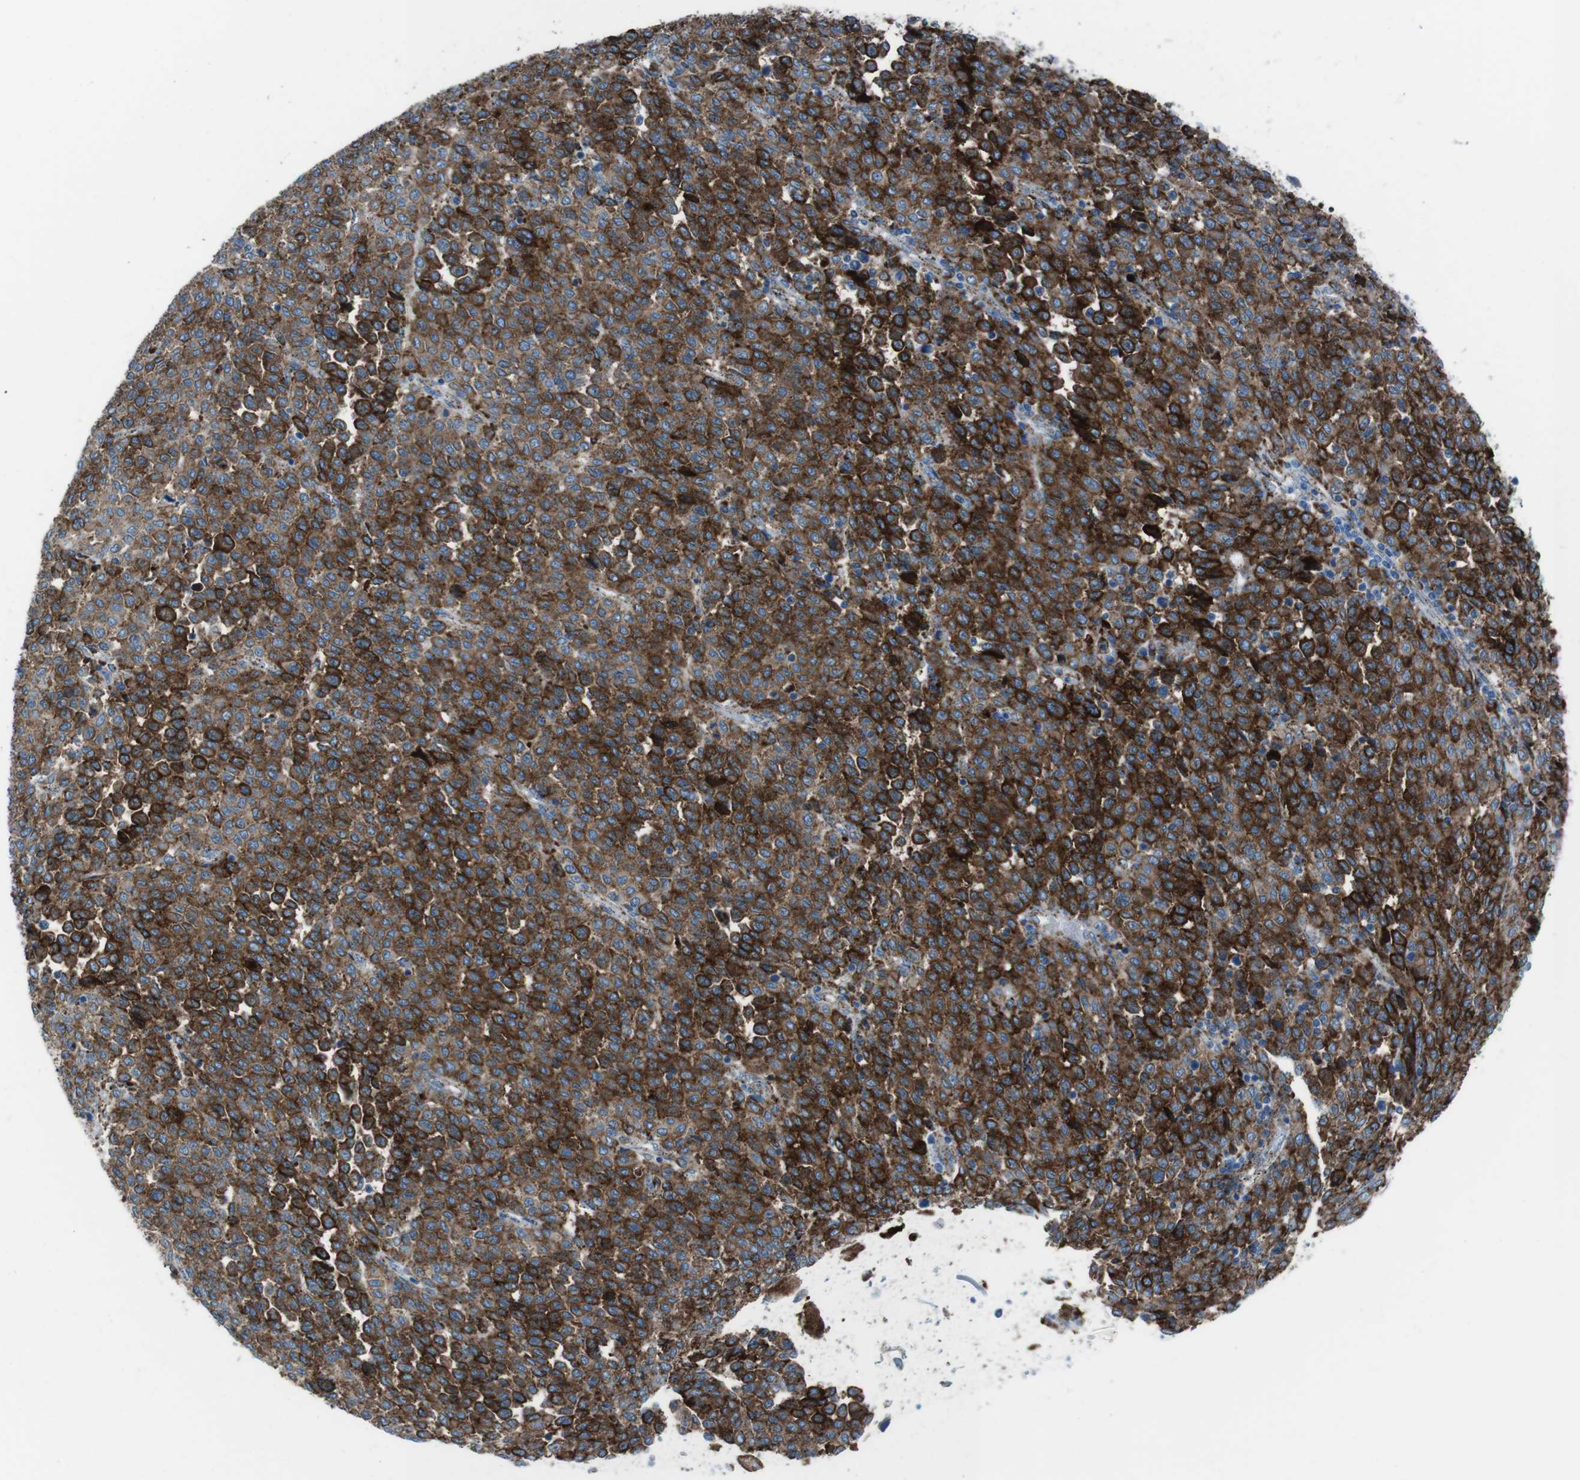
{"staining": {"intensity": "strong", "quantity": ">75%", "location": "cytoplasmic/membranous"}, "tissue": "melanoma", "cell_type": "Tumor cells", "image_type": "cancer", "snomed": [{"axis": "morphology", "description": "Malignant melanoma, Metastatic site"}, {"axis": "topography", "description": "Pancreas"}], "caption": "An immunohistochemistry (IHC) photomicrograph of neoplastic tissue is shown. Protein staining in brown highlights strong cytoplasmic/membranous positivity in malignant melanoma (metastatic site) within tumor cells.", "gene": "SCARB2", "patient": {"sex": "female", "age": 30}}